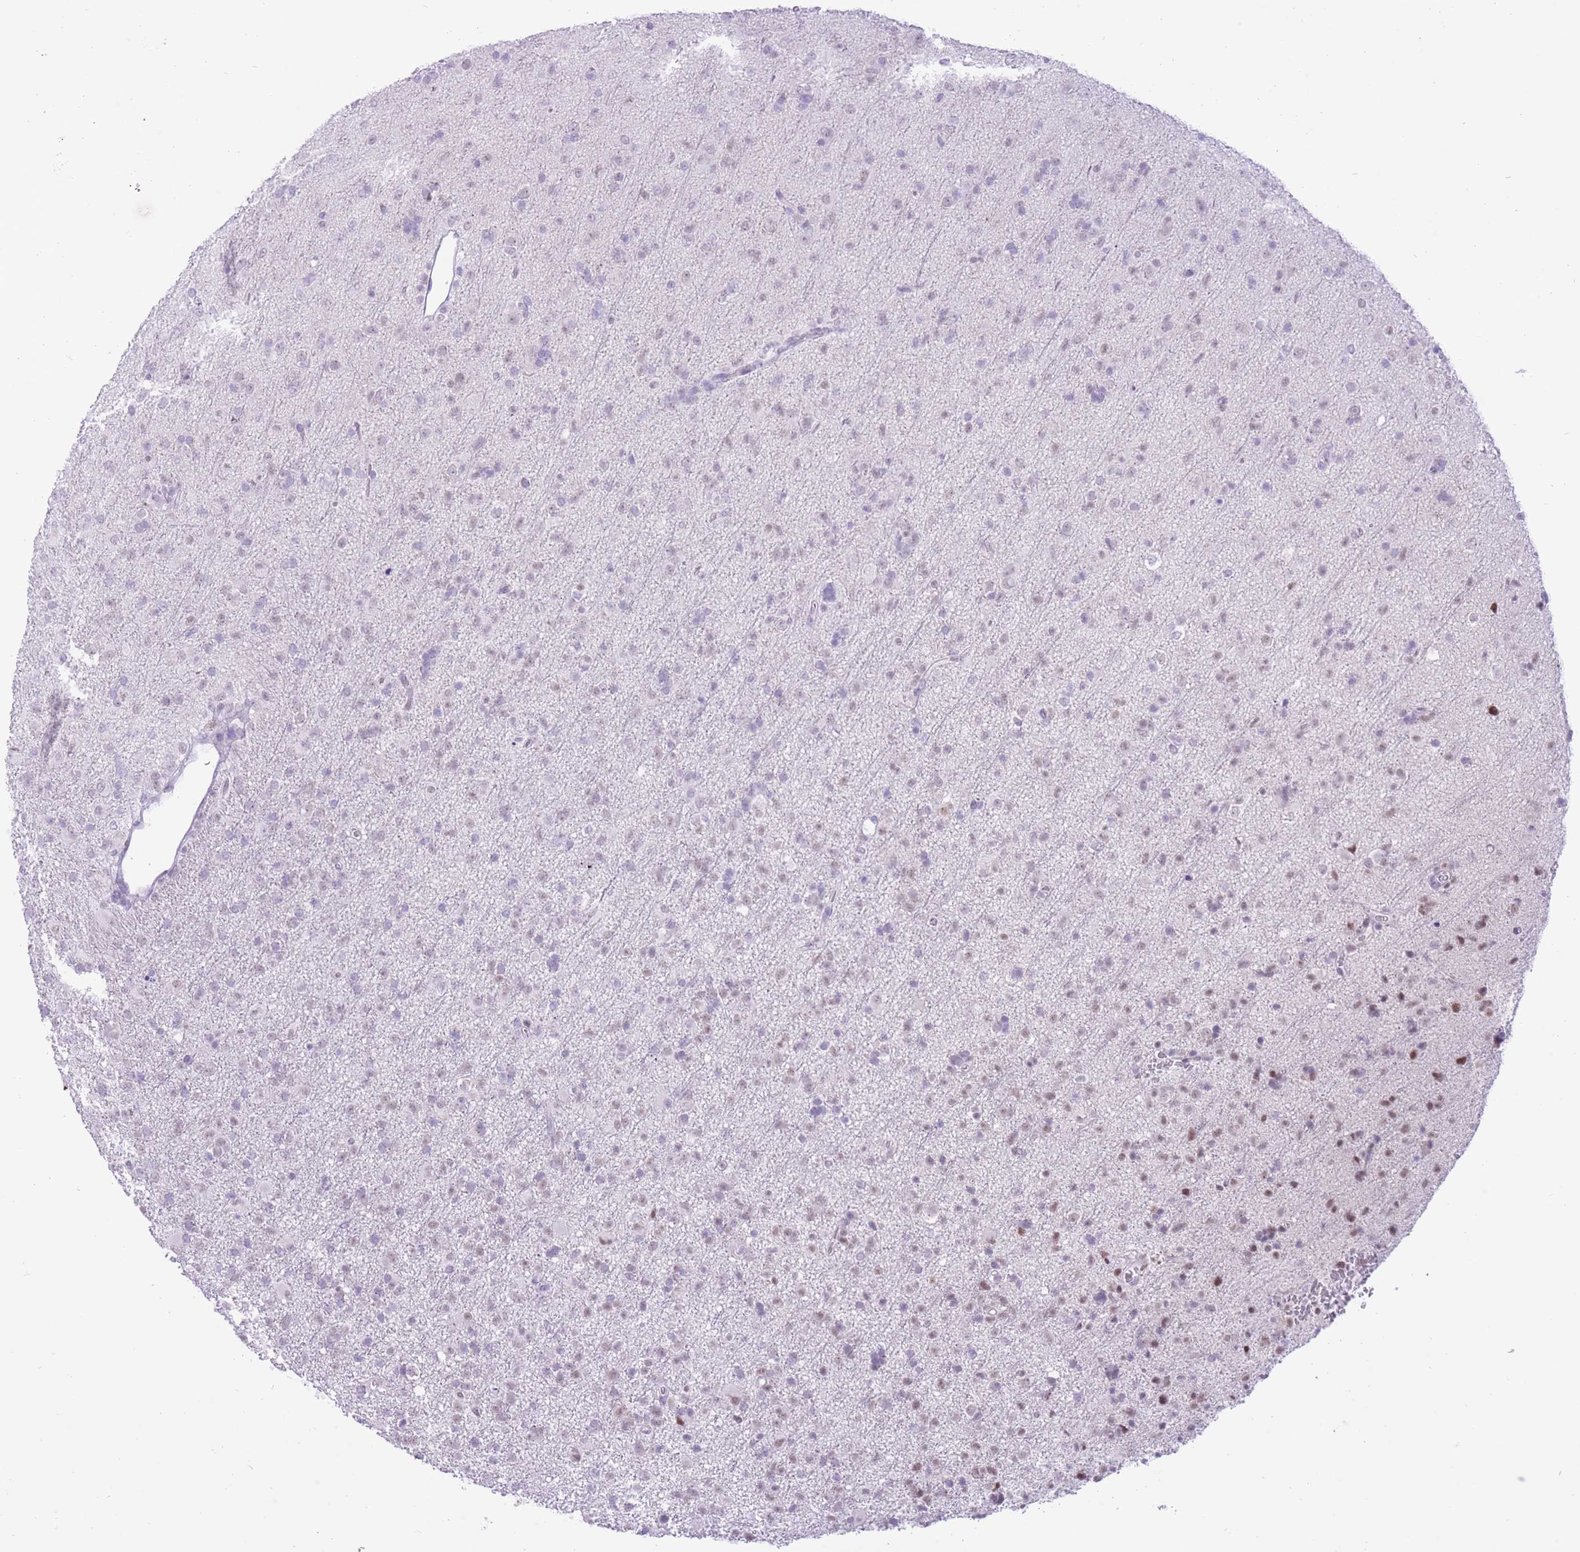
{"staining": {"intensity": "weak", "quantity": "<25%", "location": "nuclear"}, "tissue": "glioma", "cell_type": "Tumor cells", "image_type": "cancer", "snomed": [{"axis": "morphology", "description": "Glioma, malignant, Low grade"}, {"axis": "topography", "description": "Brain"}], "caption": "Protein analysis of low-grade glioma (malignant) reveals no significant positivity in tumor cells. (Immunohistochemistry, brightfield microscopy, high magnification).", "gene": "MEIS3", "patient": {"sex": "male", "age": 65}}